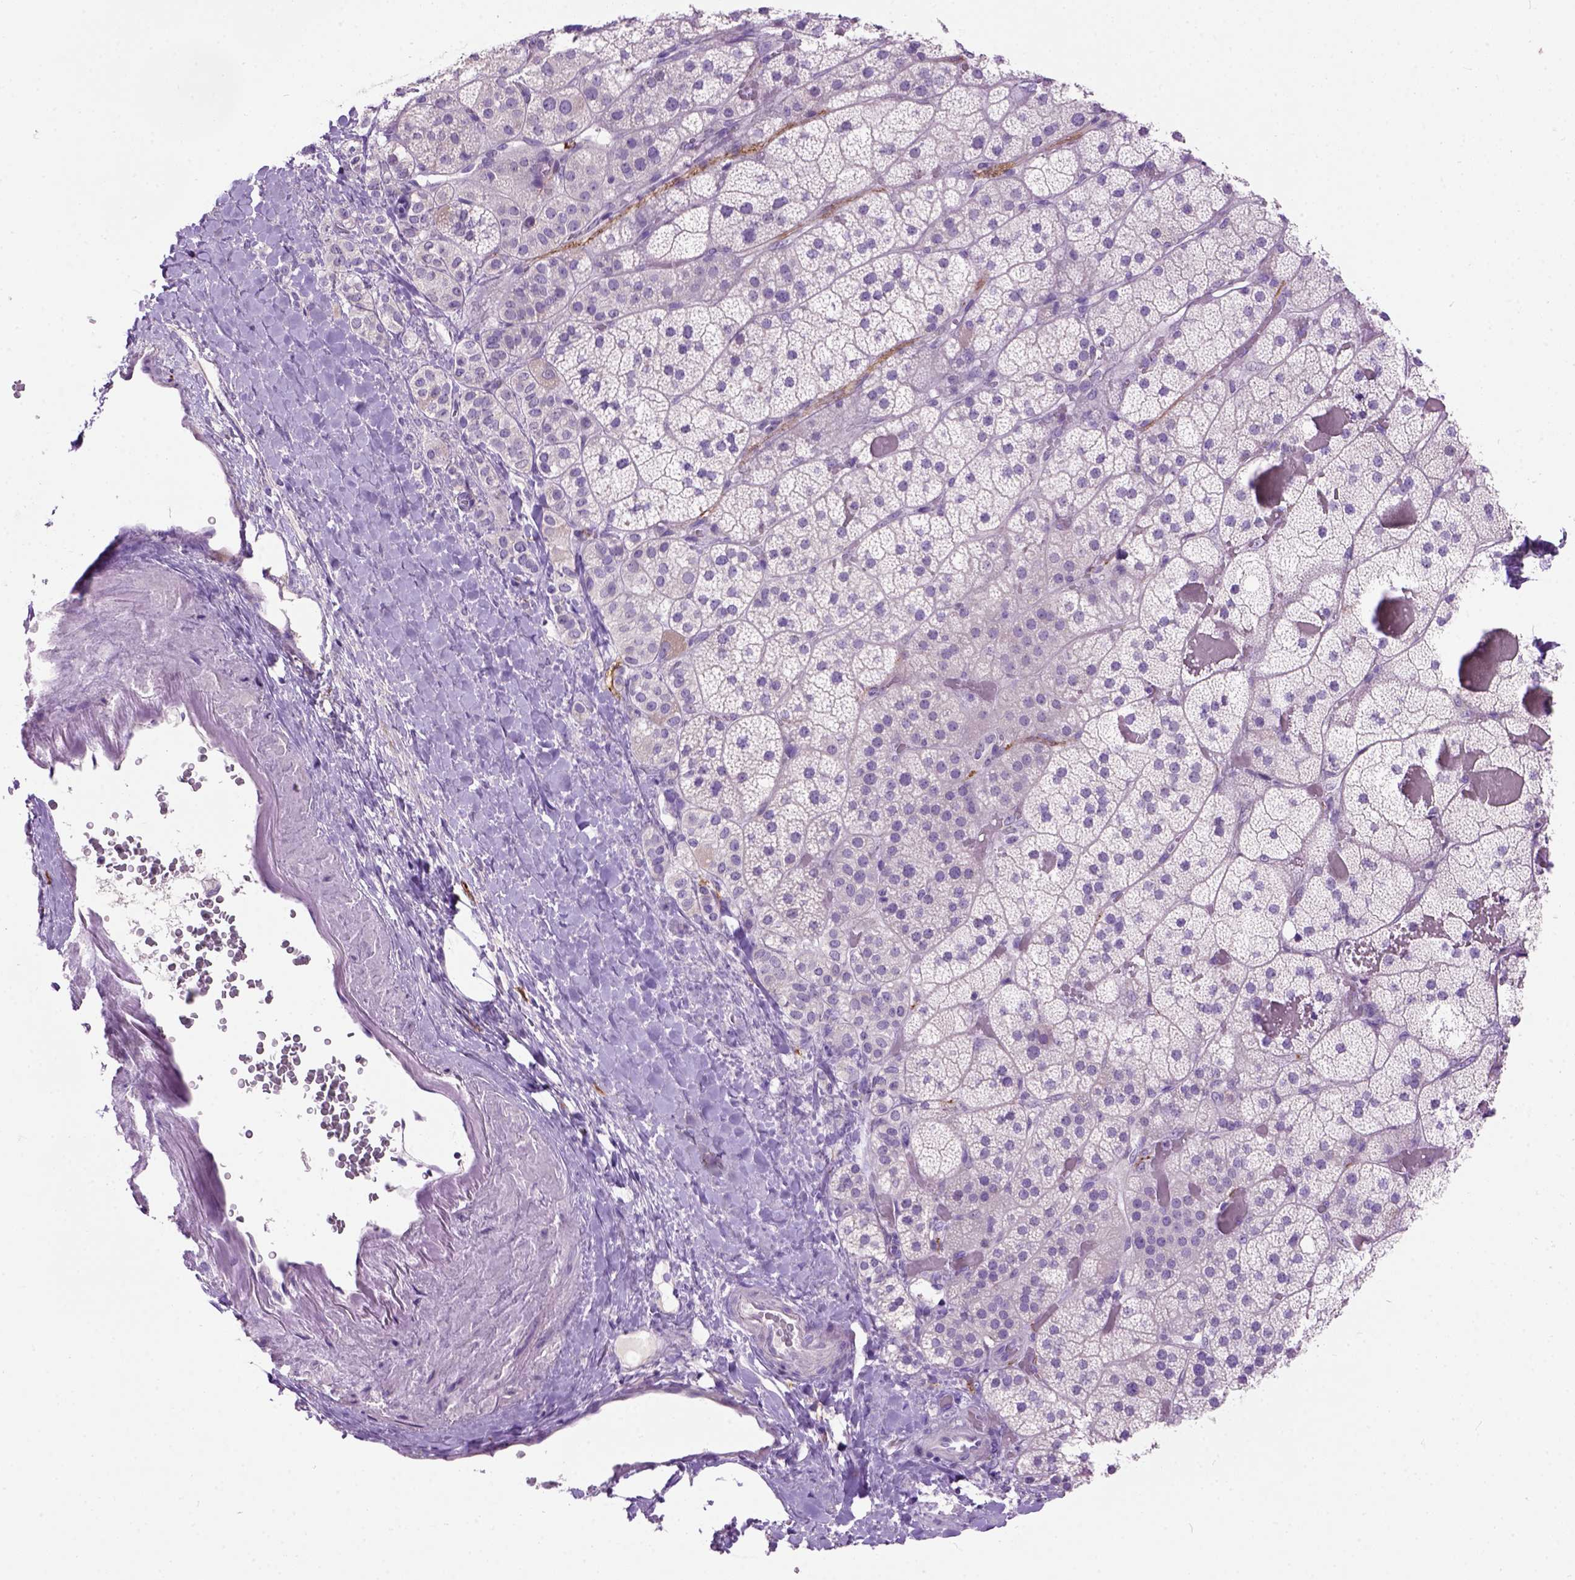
{"staining": {"intensity": "negative", "quantity": "none", "location": "none"}, "tissue": "adrenal gland", "cell_type": "Glandular cells", "image_type": "normal", "snomed": [{"axis": "morphology", "description": "Normal tissue, NOS"}, {"axis": "topography", "description": "Adrenal gland"}], "caption": "High power microscopy micrograph of an IHC photomicrograph of benign adrenal gland, revealing no significant expression in glandular cells. (Immunohistochemistry (ihc), brightfield microscopy, high magnification).", "gene": "MAPT", "patient": {"sex": "male", "age": 57}}